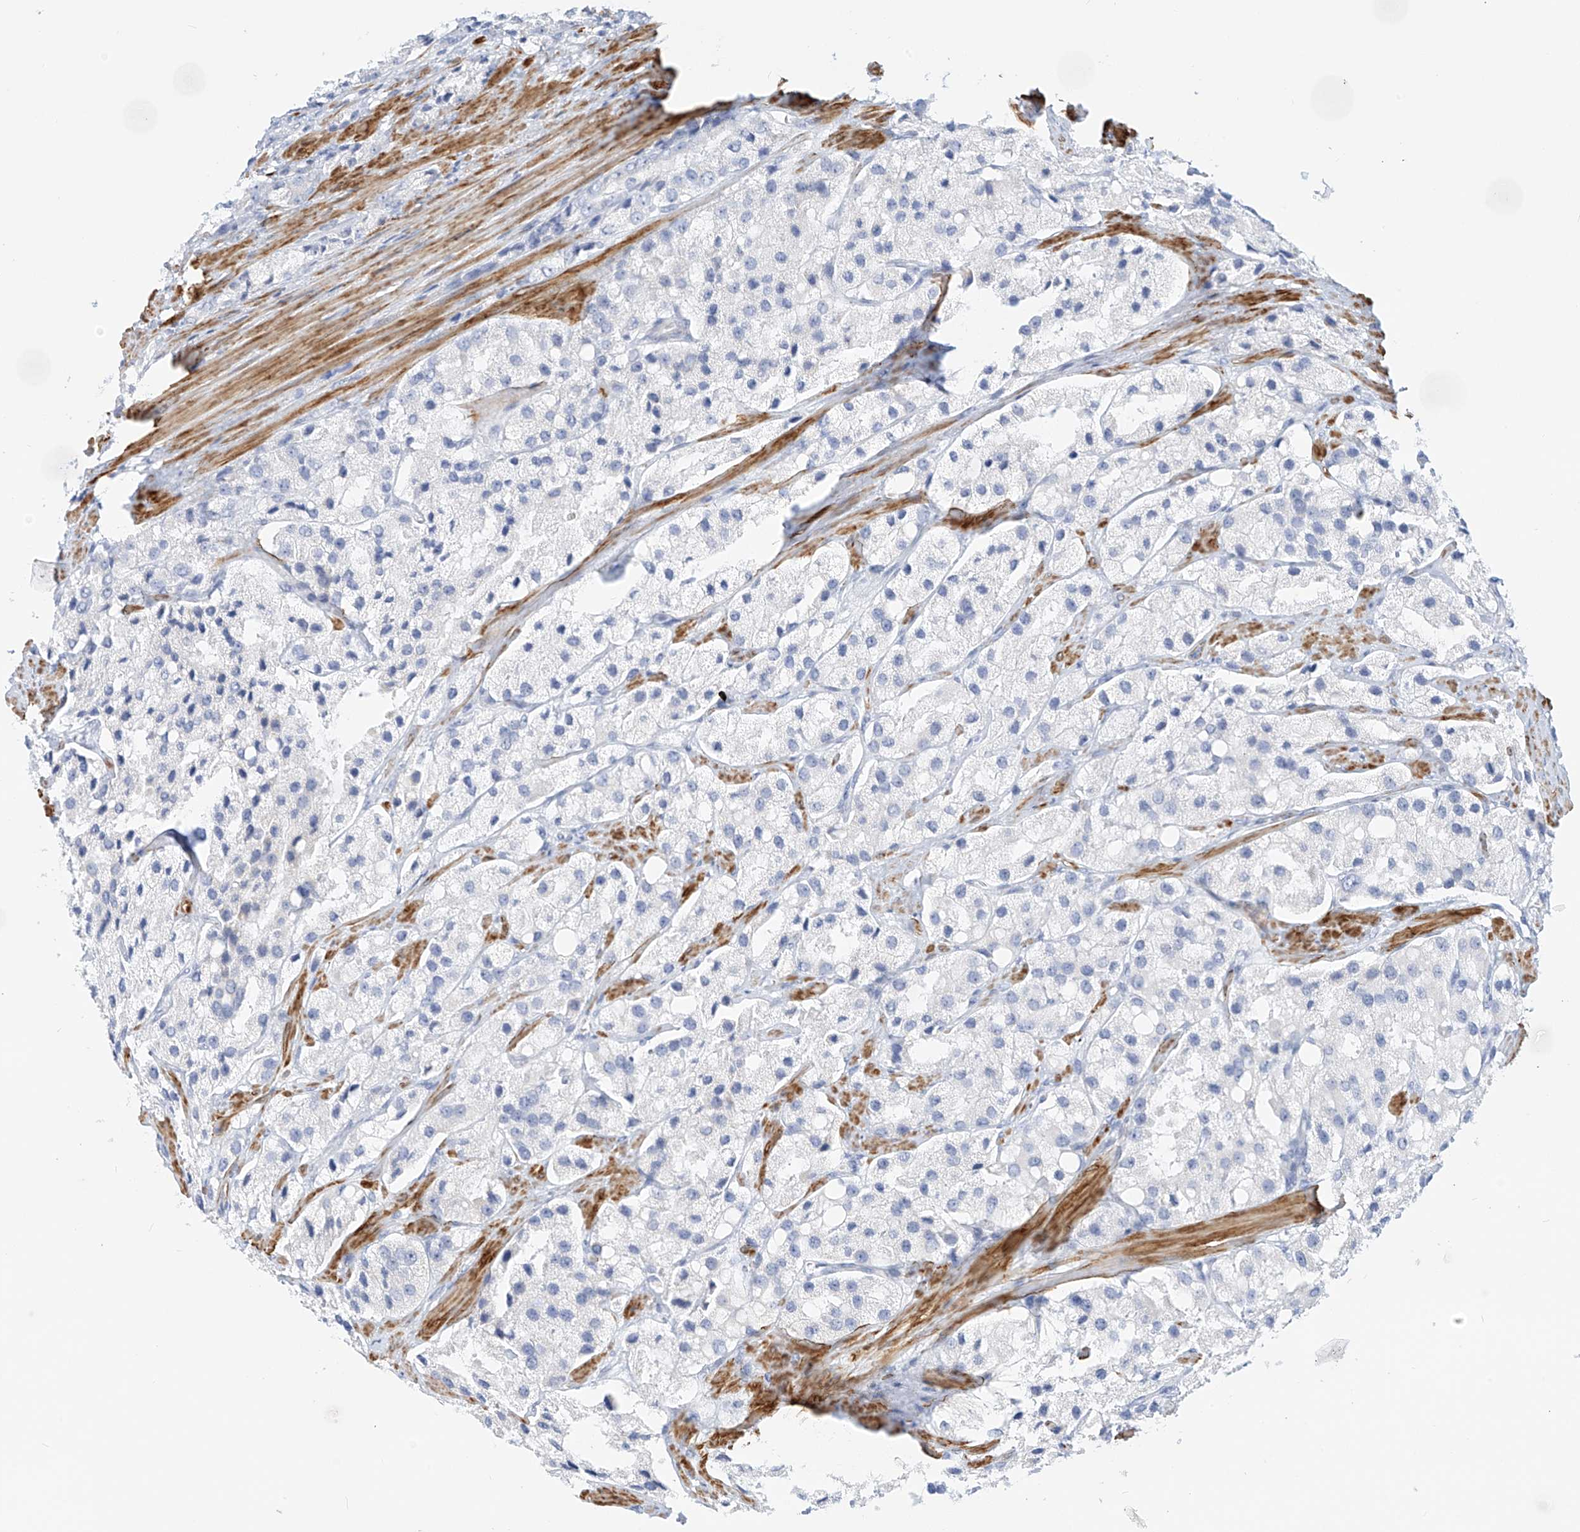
{"staining": {"intensity": "negative", "quantity": "none", "location": "none"}, "tissue": "prostate cancer", "cell_type": "Tumor cells", "image_type": "cancer", "snomed": [{"axis": "morphology", "description": "Adenocarcinoma, High grade"}, {"axis": "topography", "description": "Prostate"}], "caption": "This is an immunohistochemistry image of human prostate high-grade adenocarcinoma. There is no expression in tumor cells.", "gene": "ST3GAL5", "patient": {"sex": "male", "age": 66}}